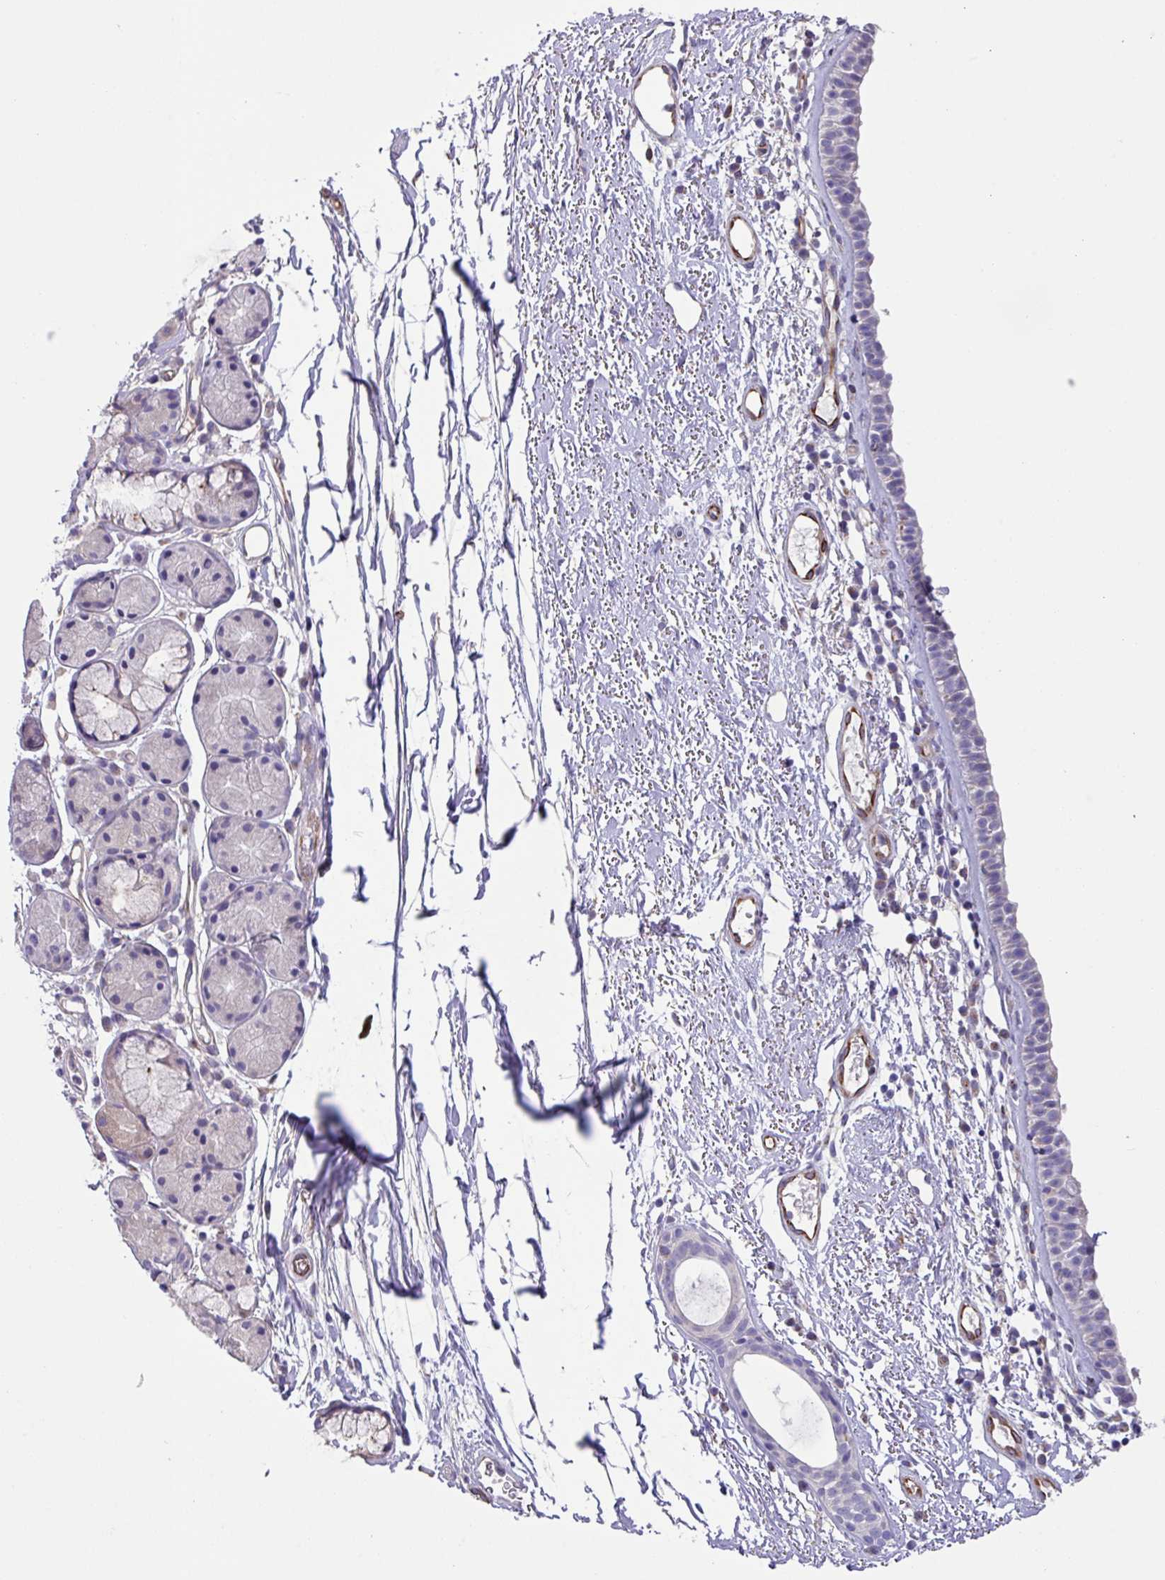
{"staining": {"intensity": "negative", "quantity": "none", "location": "none"}, "tissue": "nasopharynx", "cell_type": "Respiratory epithelial cells", "image_type": "normal", "snomed": [{"axis": "morphology", "description": "Normal tissue, NOS"}, {"axis": "topography", "description": "Cartilage tissue"}, {"axis": "topography", "description": "Nasopharynx"}], "caption": "This histopathology image is of benign nasopharynx stained with IHC to label a protein in brown with the nuclei are counter-stained blue. There is no staining in respiratory epithelial cells.", "gene": "MRM2", "patient": {"sex": "male", "age": 56}}